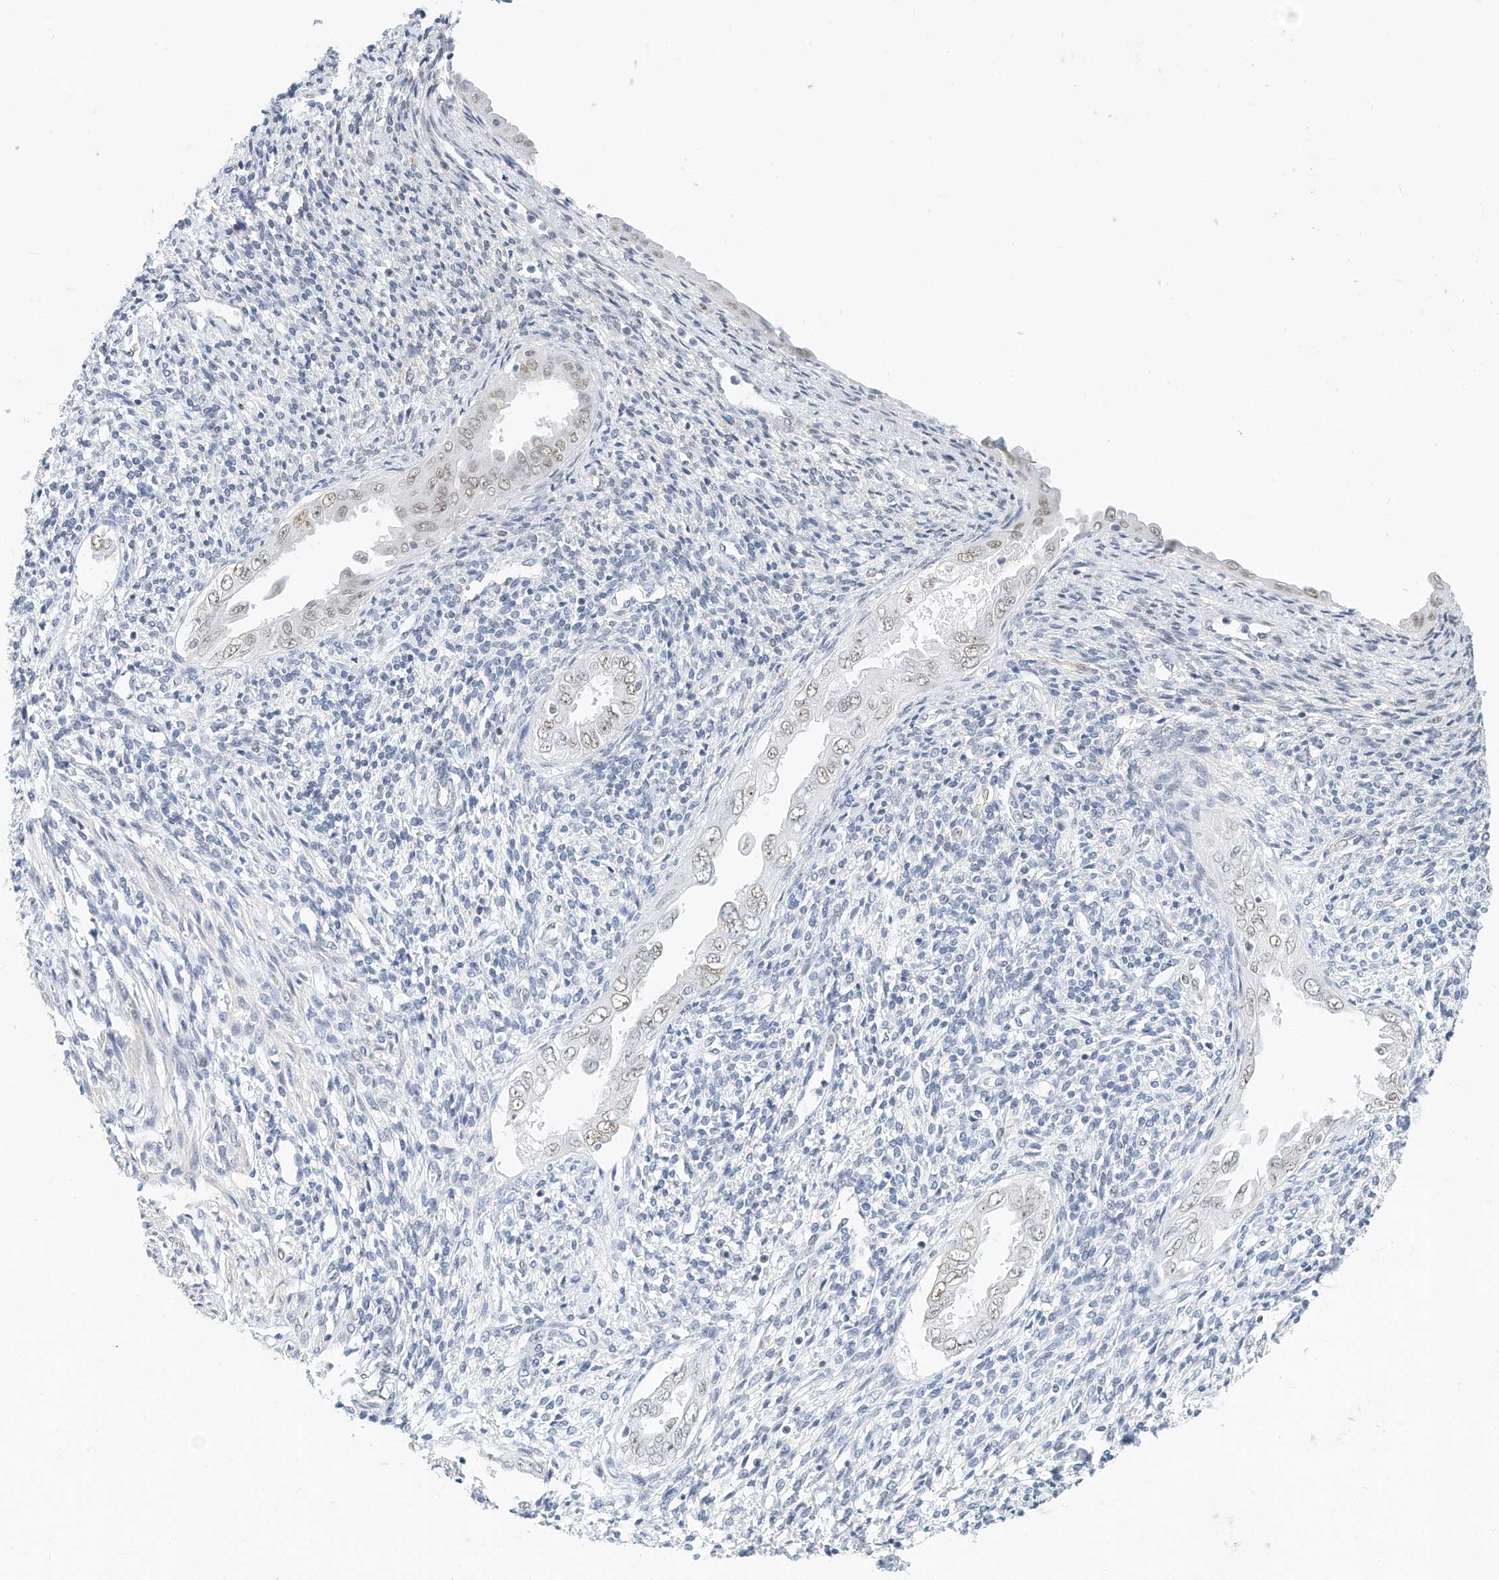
{"staining": {"intensity": "negative", "quantity": "none", "location": "none"}, "tissue": "endometrium", "cell_type": "Cells in endometrial stroma", "image_type": "normal", "snomed": [{"axis": "morphology", "description": "Normal tissue, NOS"}, {"axis": "topography", "description": "Endometrium"}], "caption": "Micrograph shows no protein expression in cells in endometrial stroma of unremarkable endometrium.", "gene": "ARHGAP28", "patient": {"sex": "female", "age": 66}}